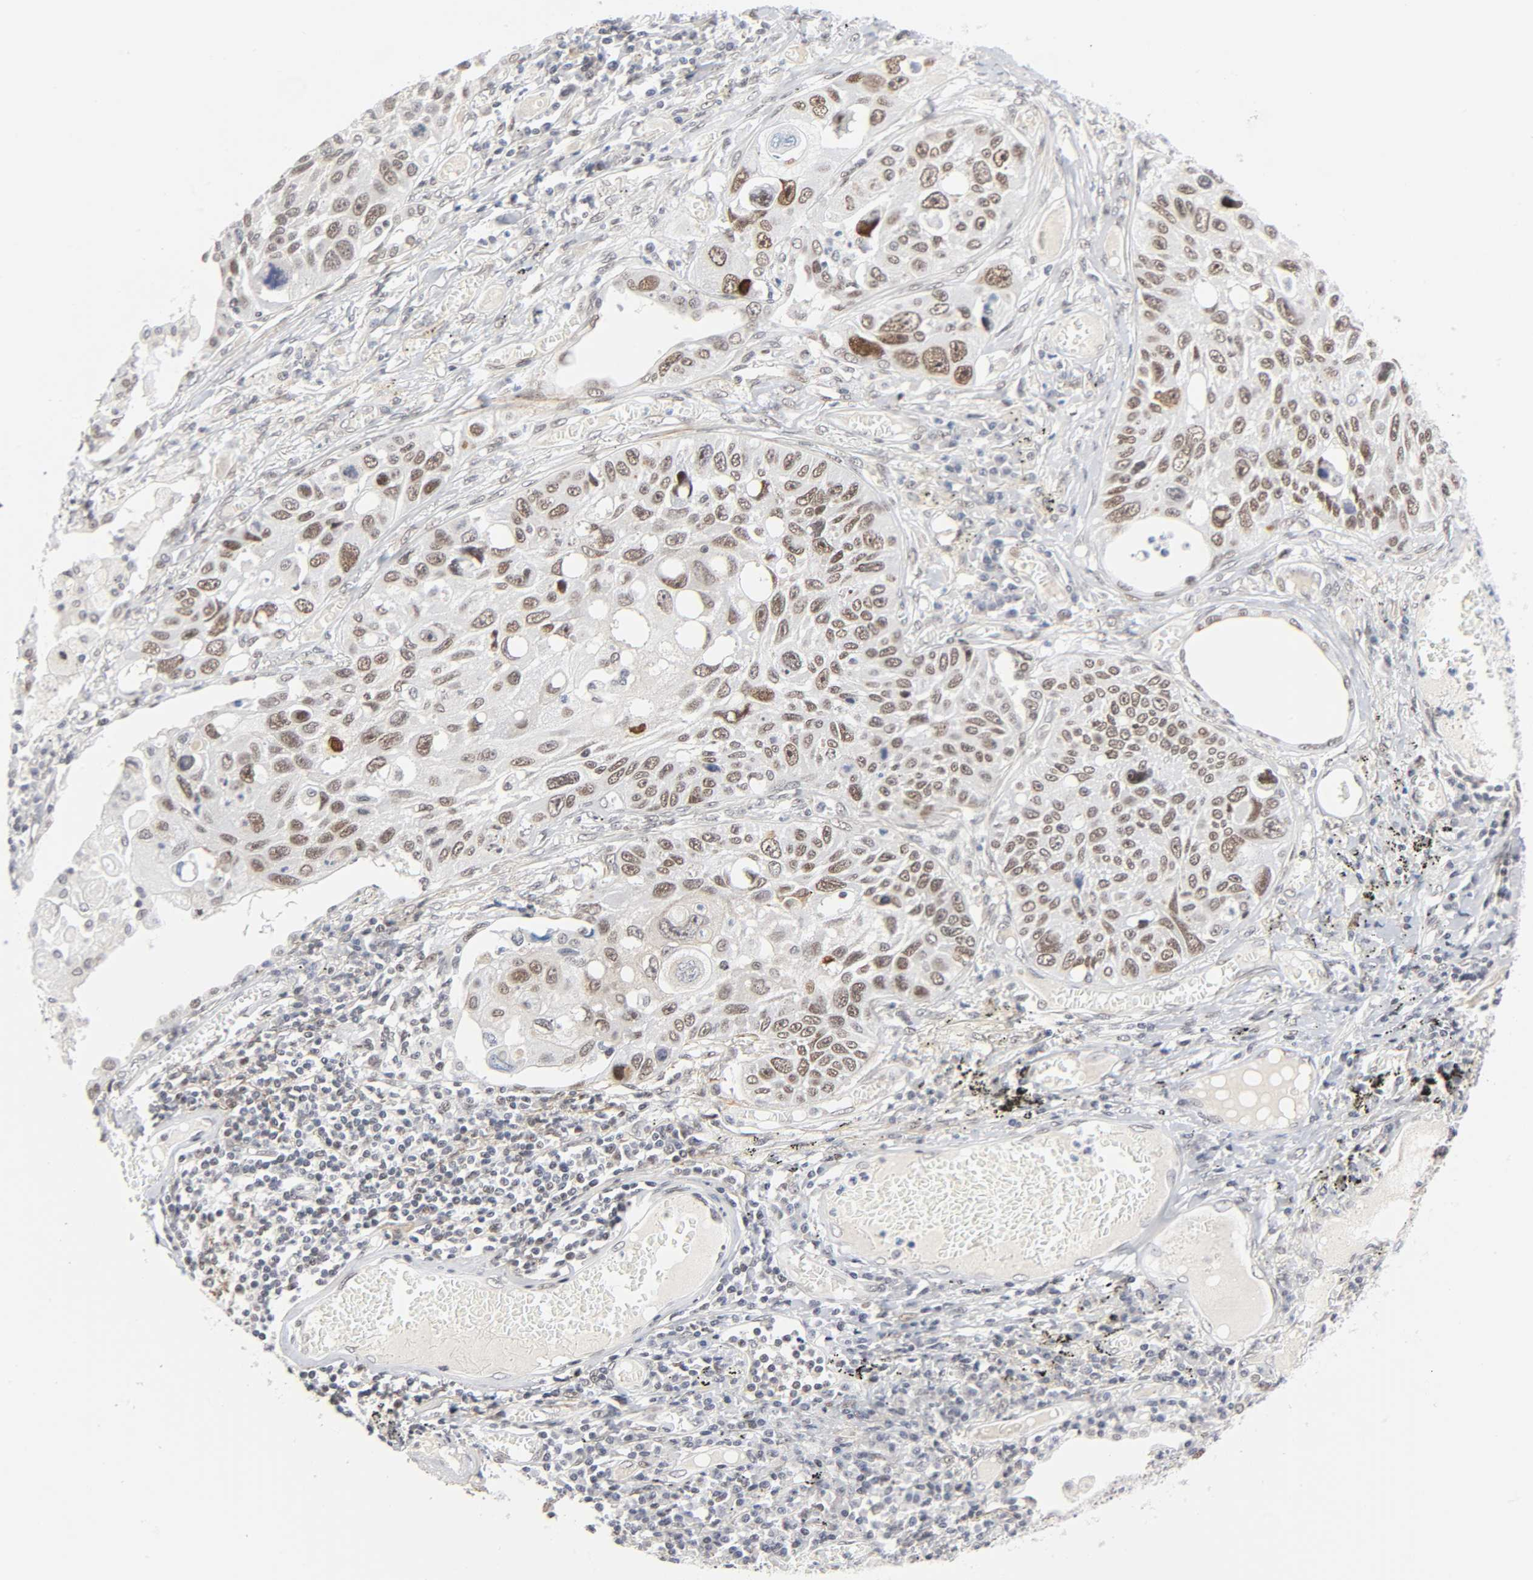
{"staining": {"intensity": "moderate", "quantity": ">75%", "location": "nuclear"}, "tissue": "lung cancer", "cell_type": "Tumor cells", "image_type": "cancer", "snomed": [{"axis": "morphology", "description": "Squamous cell carcinoma, NOS"}, {"axis": "topography", "description": "Lung"}], "caption": "Human lung cancer (squamous cell carcinoma) stained with a protein marker demonstrates moderate staining in tumor cells.", "gene": "DIDO1", "patient": {"sex": "male", "age": 71}}